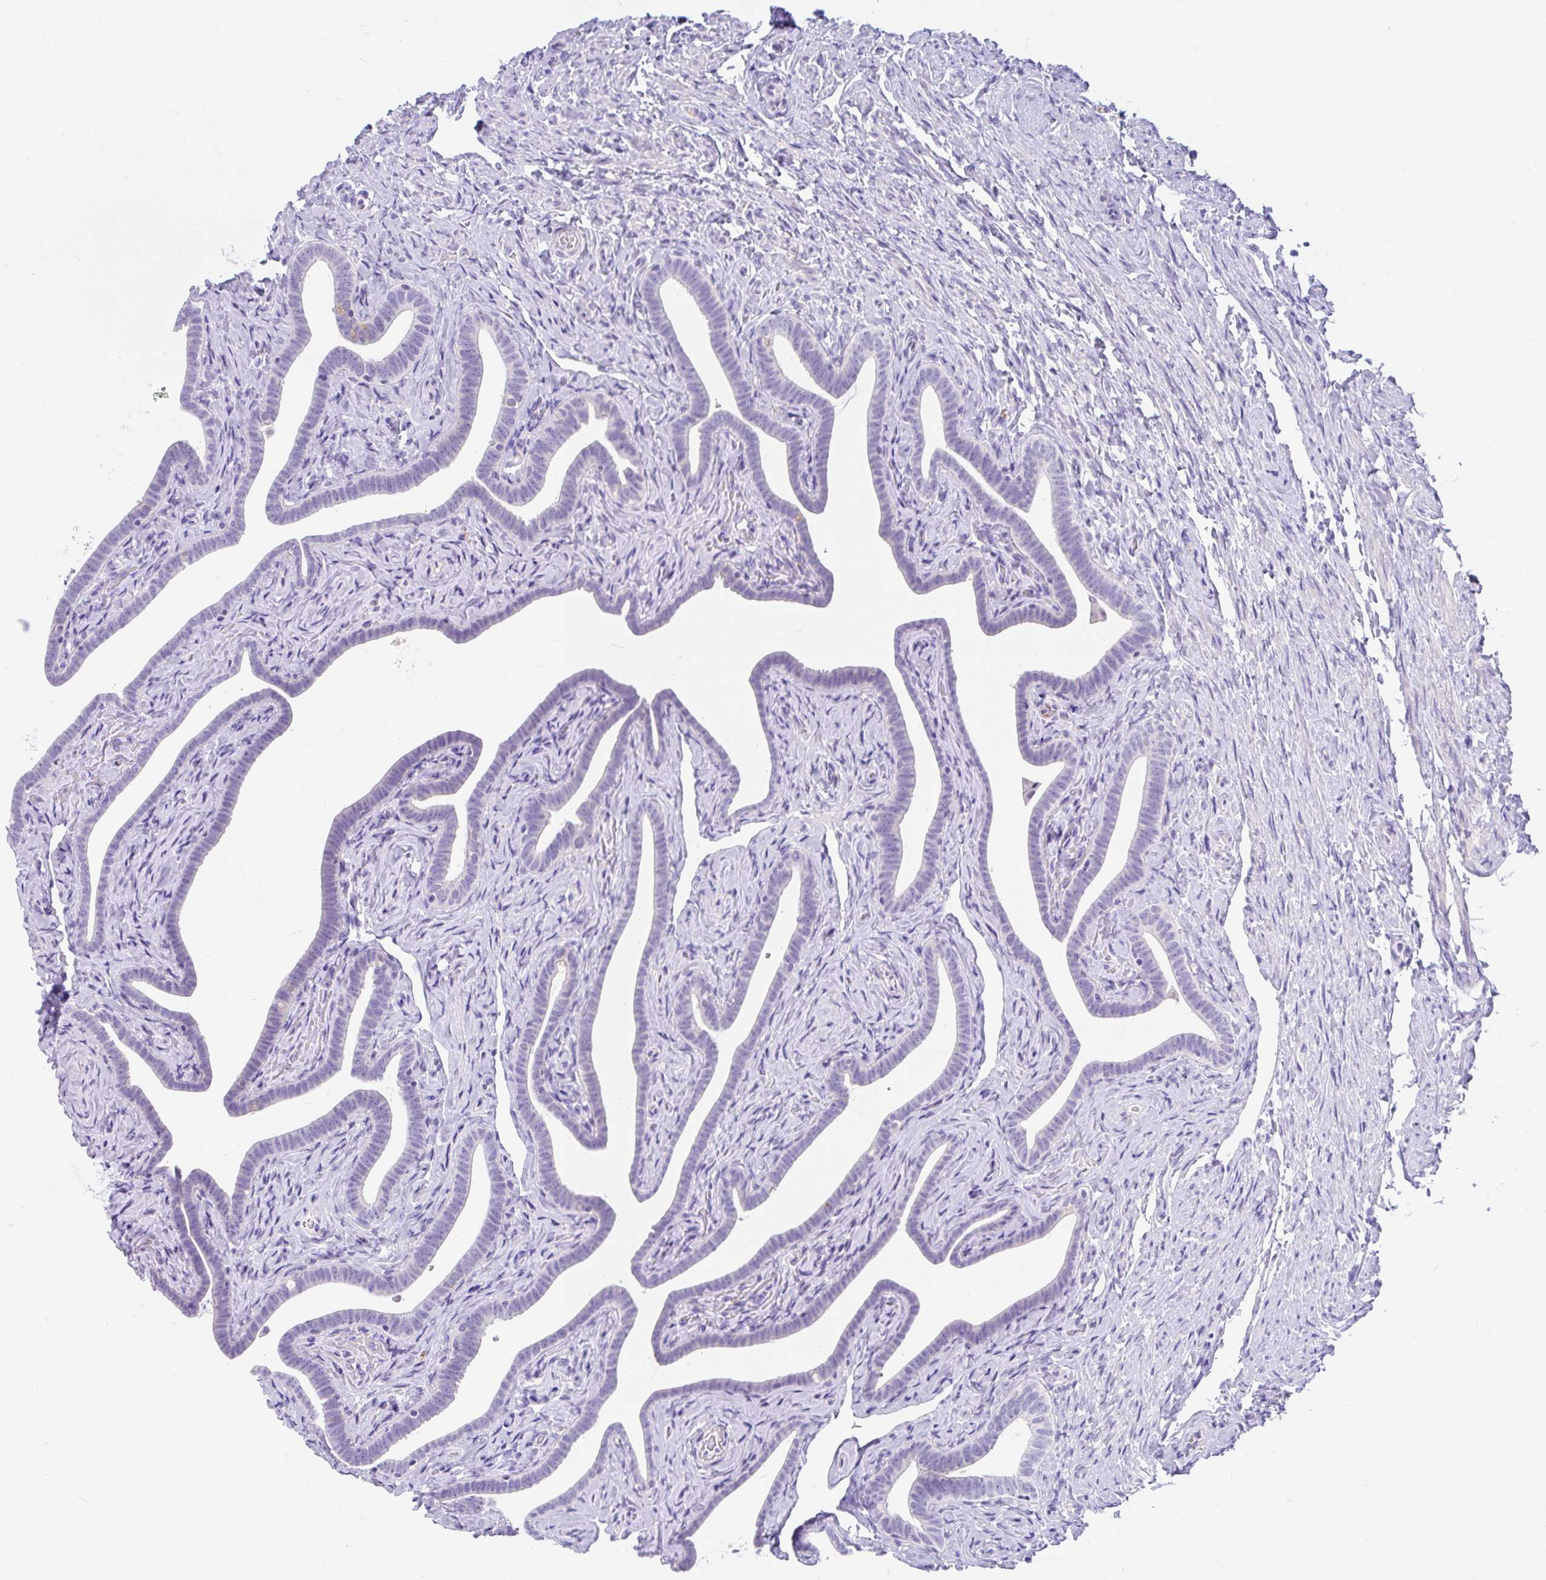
{"staining": {"intensity": "negative", "quantity": "none", "location": "none"}, "tissue": "fallopian tube", "cell_type": "Glandular cells", "image_type": "normal", "snomed": [{"axis": "morphology", "description": "Normal tissue, NOS"}, {"axis": "topography", "description": "Fallopian tube"}], "caption": "An IHC micrograph of normal fallopian tube is shown. There is no staining in glandular cells of fallopian tube.", "gene": "INTS5", "patient": {"sex": "female", "age": 69}}